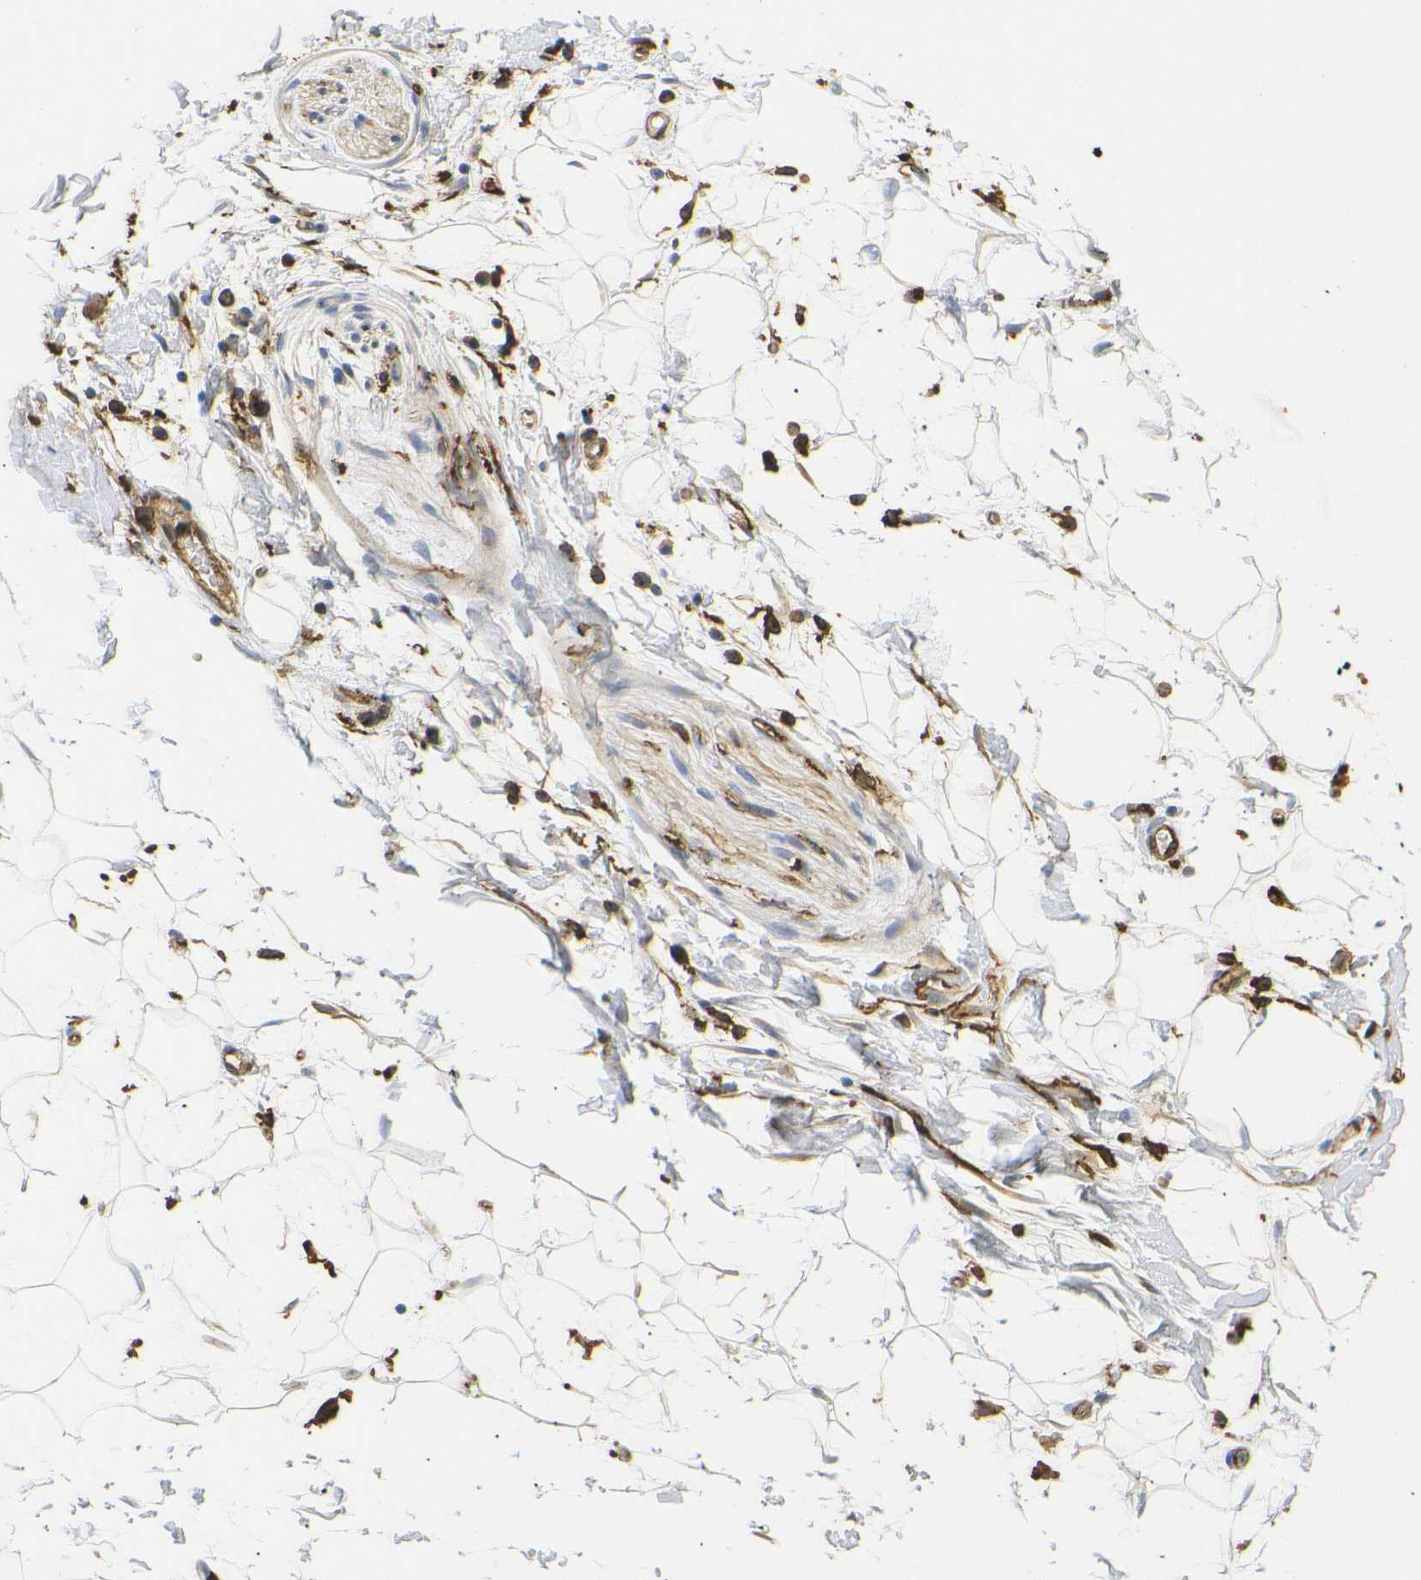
{"staining": {"intensity": "negative", "quantity": "none", "location": "none"}, "tissue": "adipose tissue", "cell_type": "Adipocytes", "image_type": "normal", "snomed": [{"axis": "morphology", "description": "Normal tissue, NOS"}, {"axis": "topography", "description": "Soft tissue"}], "caption": "A histopathology image of human adipose tissue is negative for staining in adipocytes. (DAB (3,3'-diaminobenzidine) immunohistochemistry visualized using brightfield microscopy, high magnification).", "gene": "HLA", "patient": {"sex": "male", "age": 72}}